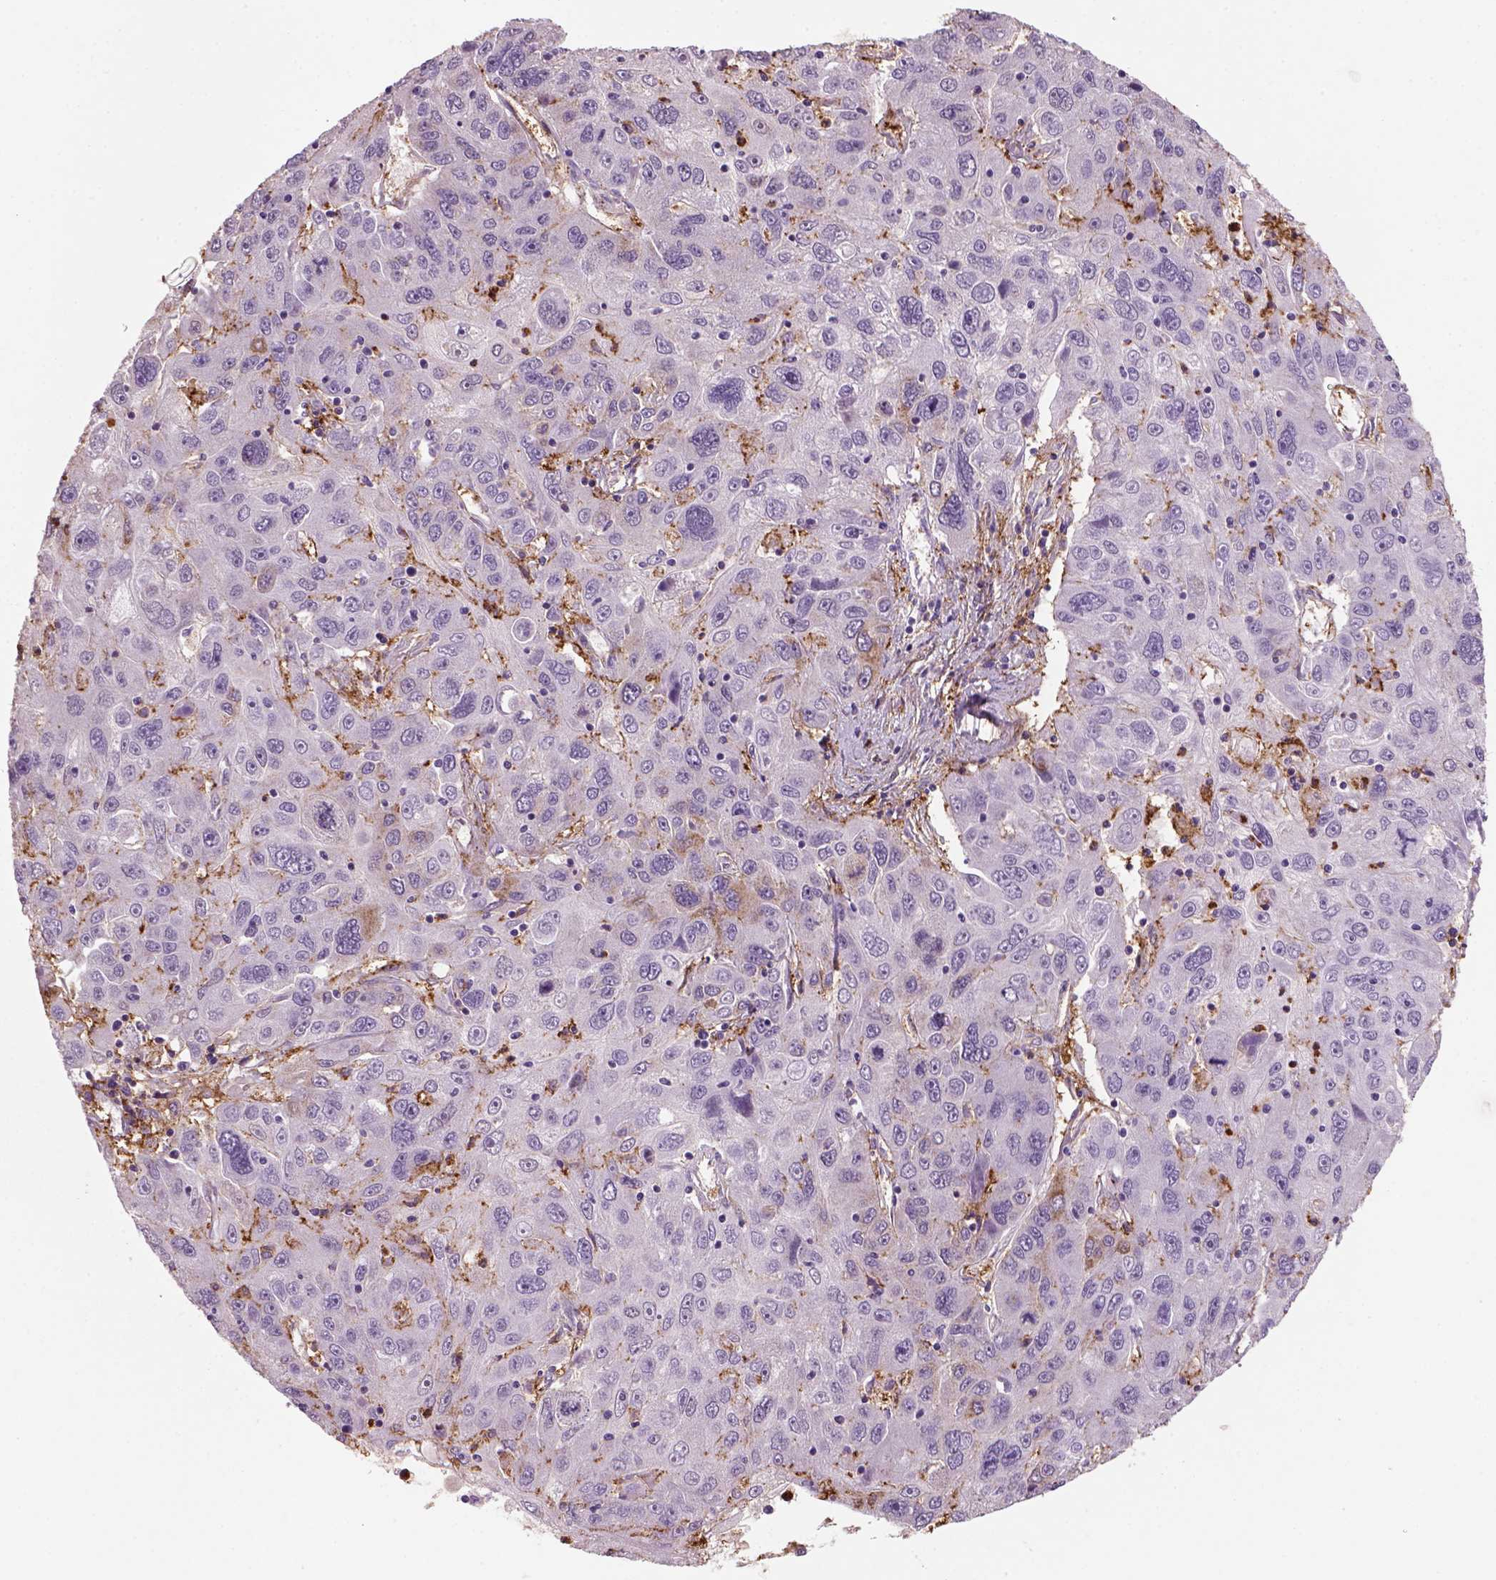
{"staining": {"intensity": "negative", "quantity": "none", "location": "none"}, "tissue": "stomach cancer", "cell_type": "Tumor cells", "image_type": "cancer", "snomed": [{"axis": "morphology", "description": "Adenocarcinoma, NOS"}, {"axis": "topography", "description": "Stomach"}], "caption": "Protein analysis of stomach cancer reveals no significant staining in tumor cells.", "gene": "MARCKS", "patient": {"sex": "male", "age": 56}}